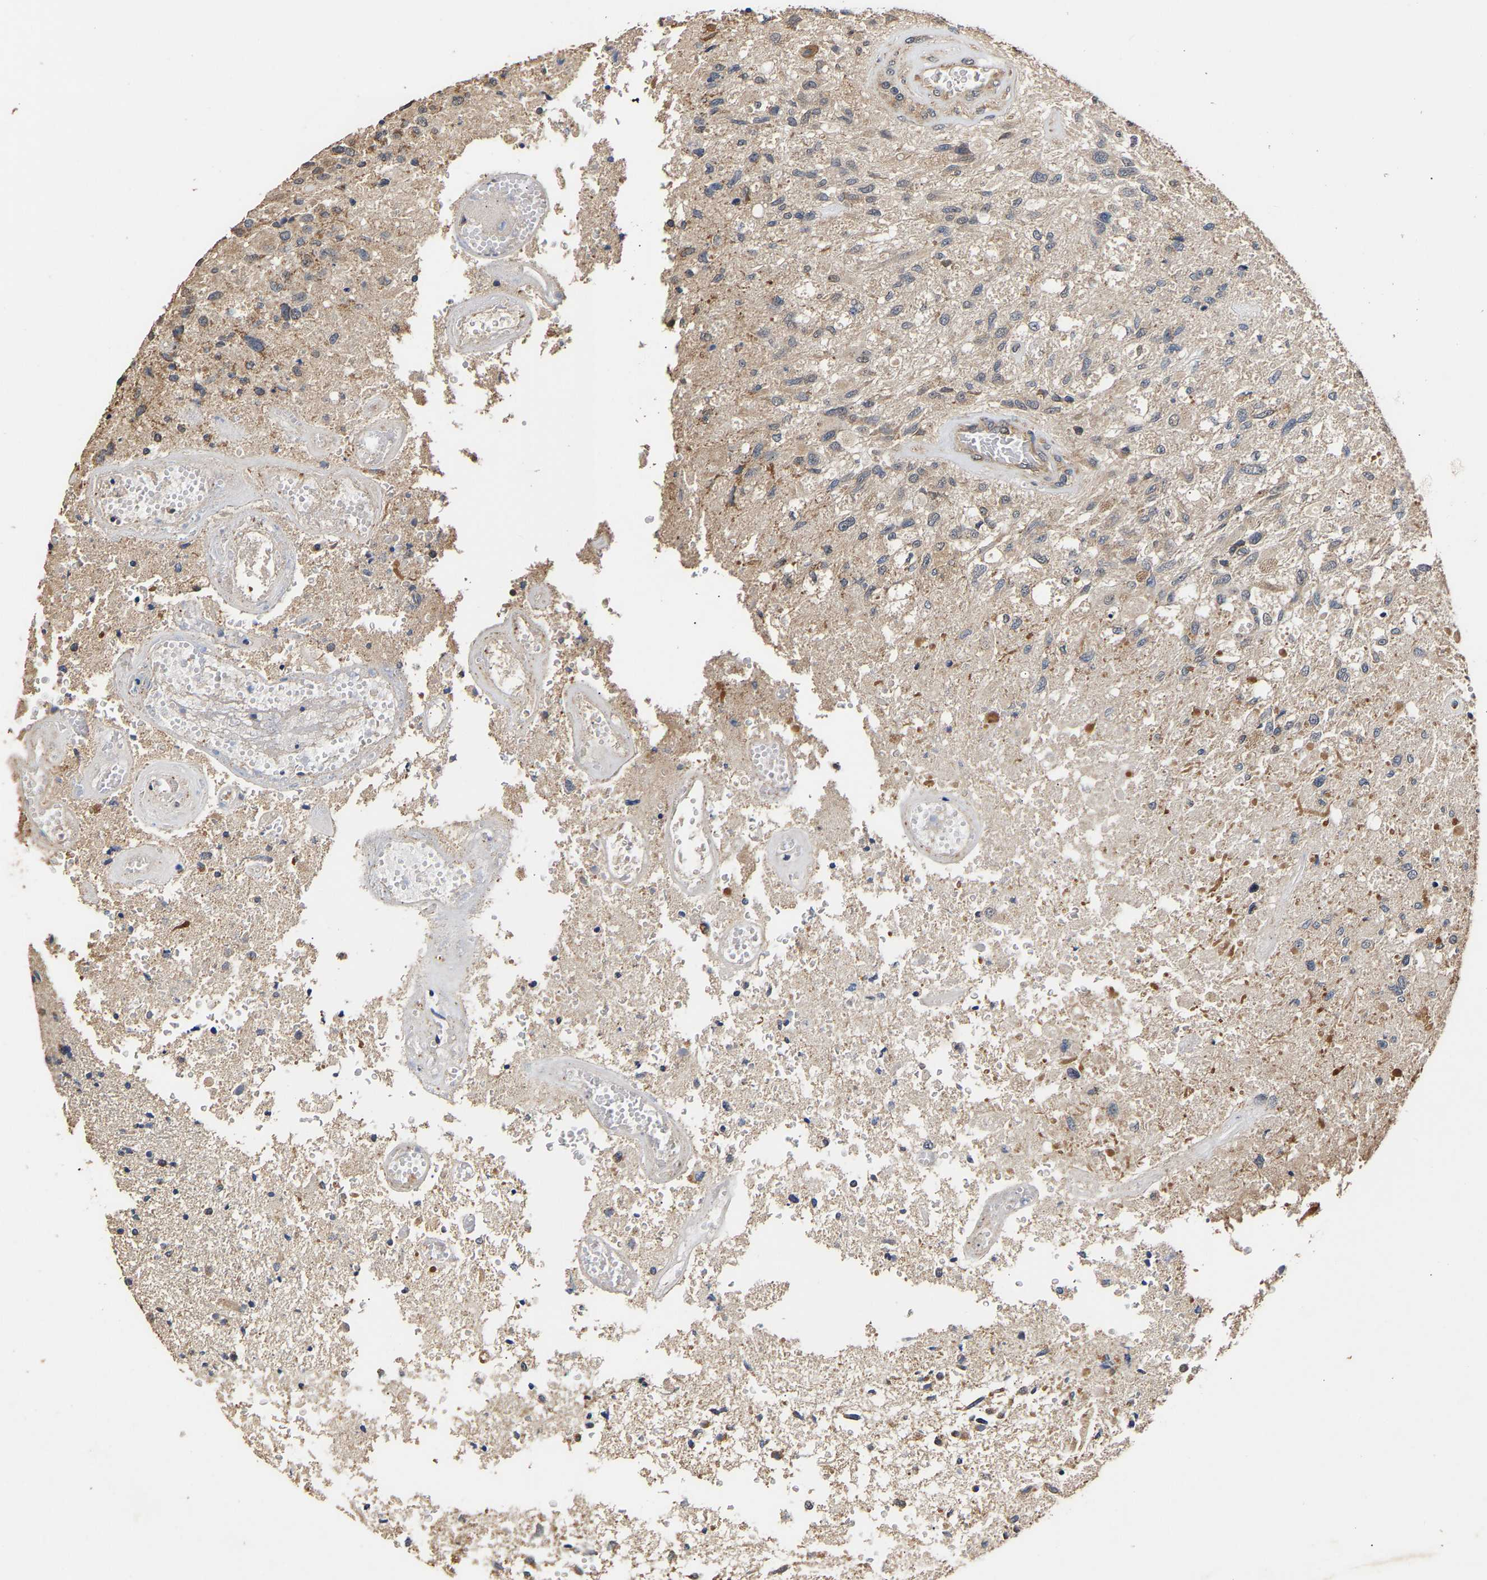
{"staining": {"intensity": "weak", "quantity": "<25%", "location": "cytoplasmic/membranous"}, "tissue": "glioma", "cell_type": "Tumor cells", "image_type": "cancer", "snomed": [{"axis": "morphology", "description": "Normal tissue, NOS"}, {"axis": "morphology", "description": "Glioma, malignant, High grade"}, {"axis": "topography", "description": "Cerebral cortex"}], "caption": "Human malignant high-grade glioma stained for a protein using immunohistochemistry exhibits no positivity in tumor cells.", "gene": "ZNF26", "patient": {"sex": "male", "age": 77}}